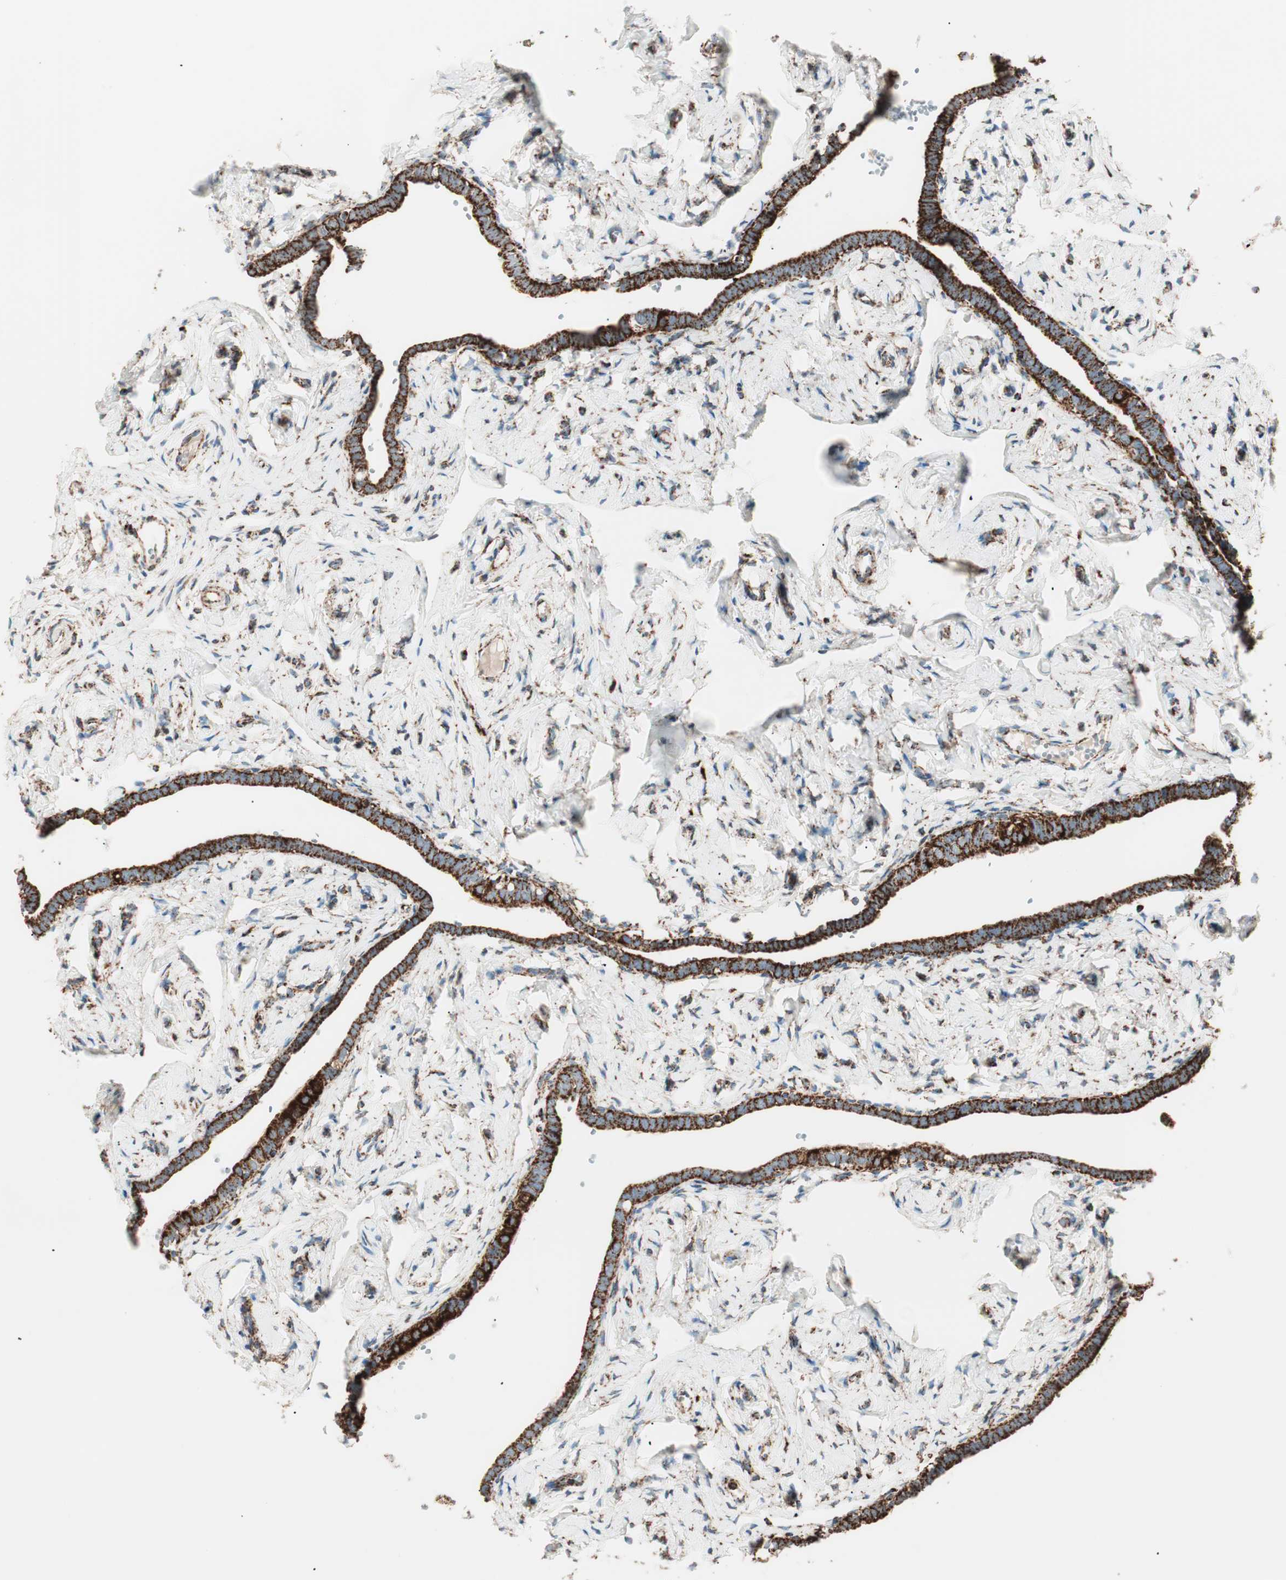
{"staining": {"intensity": "strong", "quantity": ">75%", "location": "cytoplasmic/membranous"}, "tissue": "fallopian tube", "cell_type": "Glandular cells", "image_type": "normal", "snomed": [{"axis": "morphology", "description": "Normal tissue, NOS"}, {"axis": "topography", "description": "Fallopian tube"}], "caption": "Immunohistochemical staining of benign fallopian tube displays >75% levels of strong cytoplasmic/membranous protein staining in approximately >75% of glandular cells.", "gene": "TOMM22", "patient": {"sex": "female", "age": 71}}